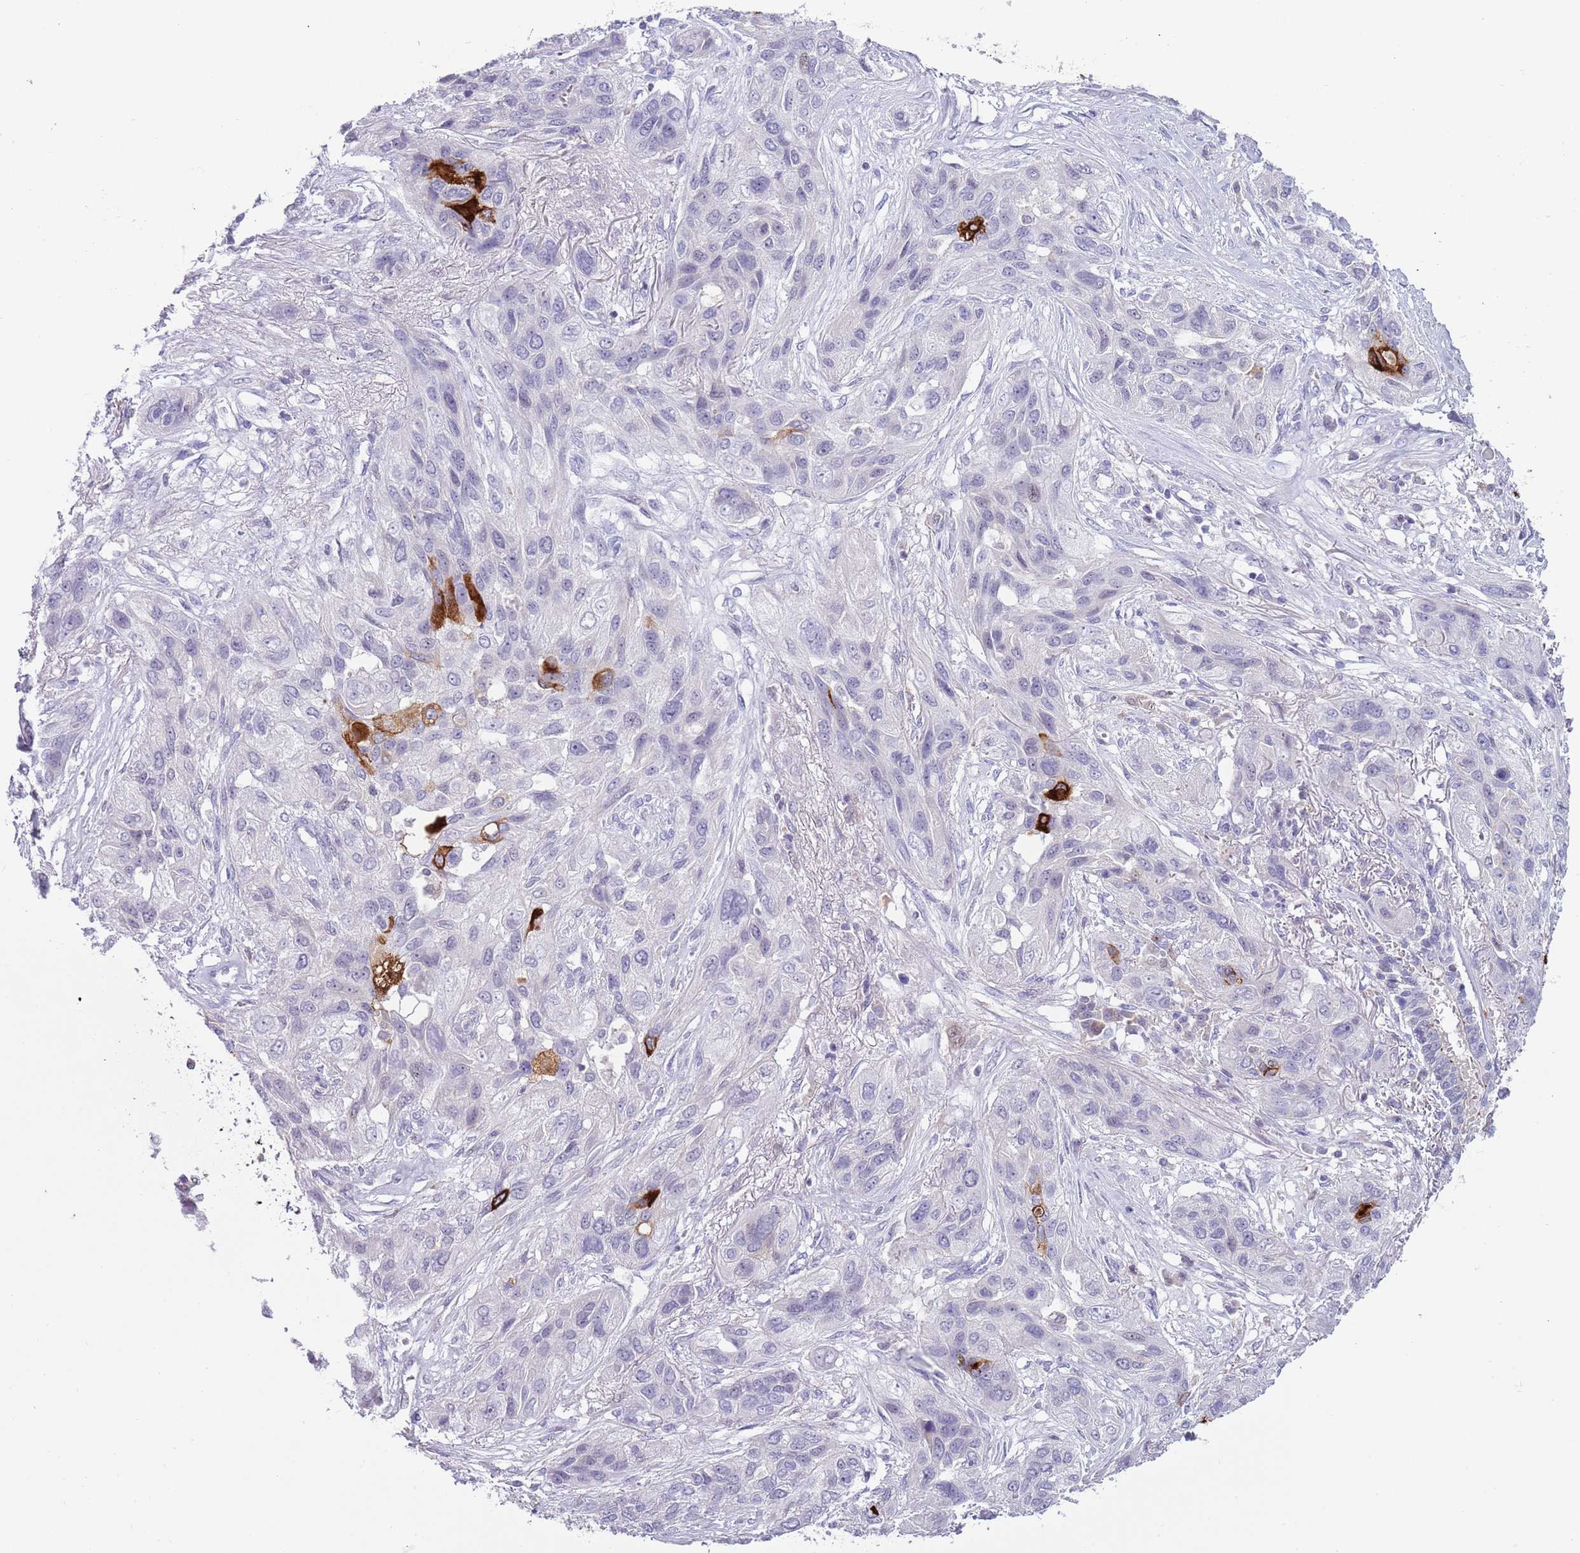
{"staining": {"intensity": "moderate", "quantity": "<25%", "location": "cytoplasmic/membranous"}, "tissue": "lung cancer", "cell_type": "Tumor cells", "image_type": "cancer", "snomed": [{"axis": "morphology", "description": "Squamous cell carcinoma, NOS"}, {"axis": "topography", "description": "Lung"}], "caption": "Moderate cytoplasmic/membranous staining is appreciated in about <25% of tumor cells in squamous cell carcinoma (lung).", "gene": "NBPF6", "patient": {"sex": "female", "age": 70}}